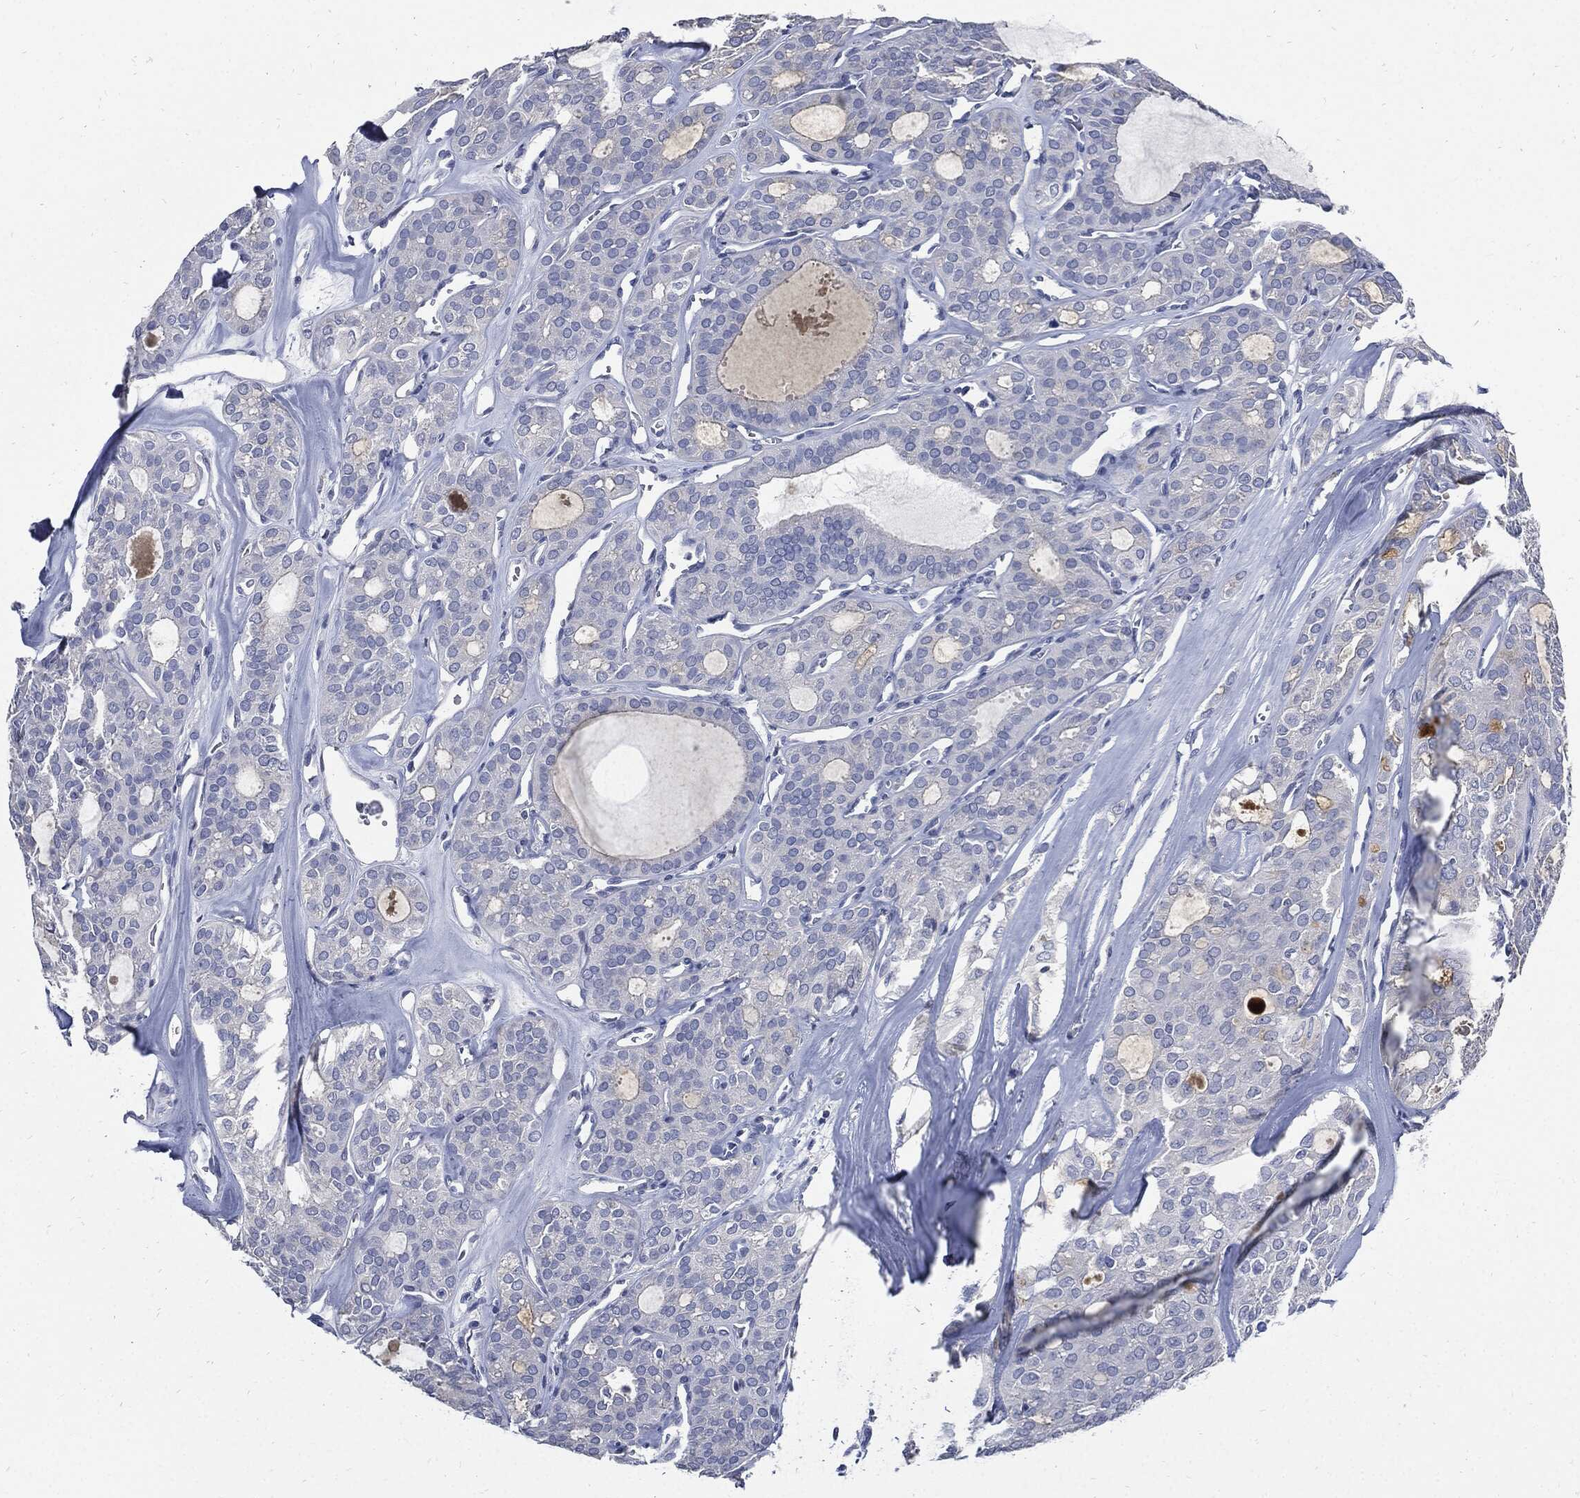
{"staining": {"intensity": "negative", "quantity": "none", "location": "none"}, "tissue": "thyroid cancer", "cell_type": "Tumor cells", "image_type": "cancer", "snomed": [{"axis": "morphology", "description": "Follicular adenoma carcinoma, NOS"}, {"axis": "topography", "description": "Thyroid gland"}], "caption": "DAB immunohistochemical staining of human thyroid follicular adenoma carcinoma demonstrates no significant positivity in tumor cells.", "gene": "CPE", "patient": {"sex": "male", "age": 75}}